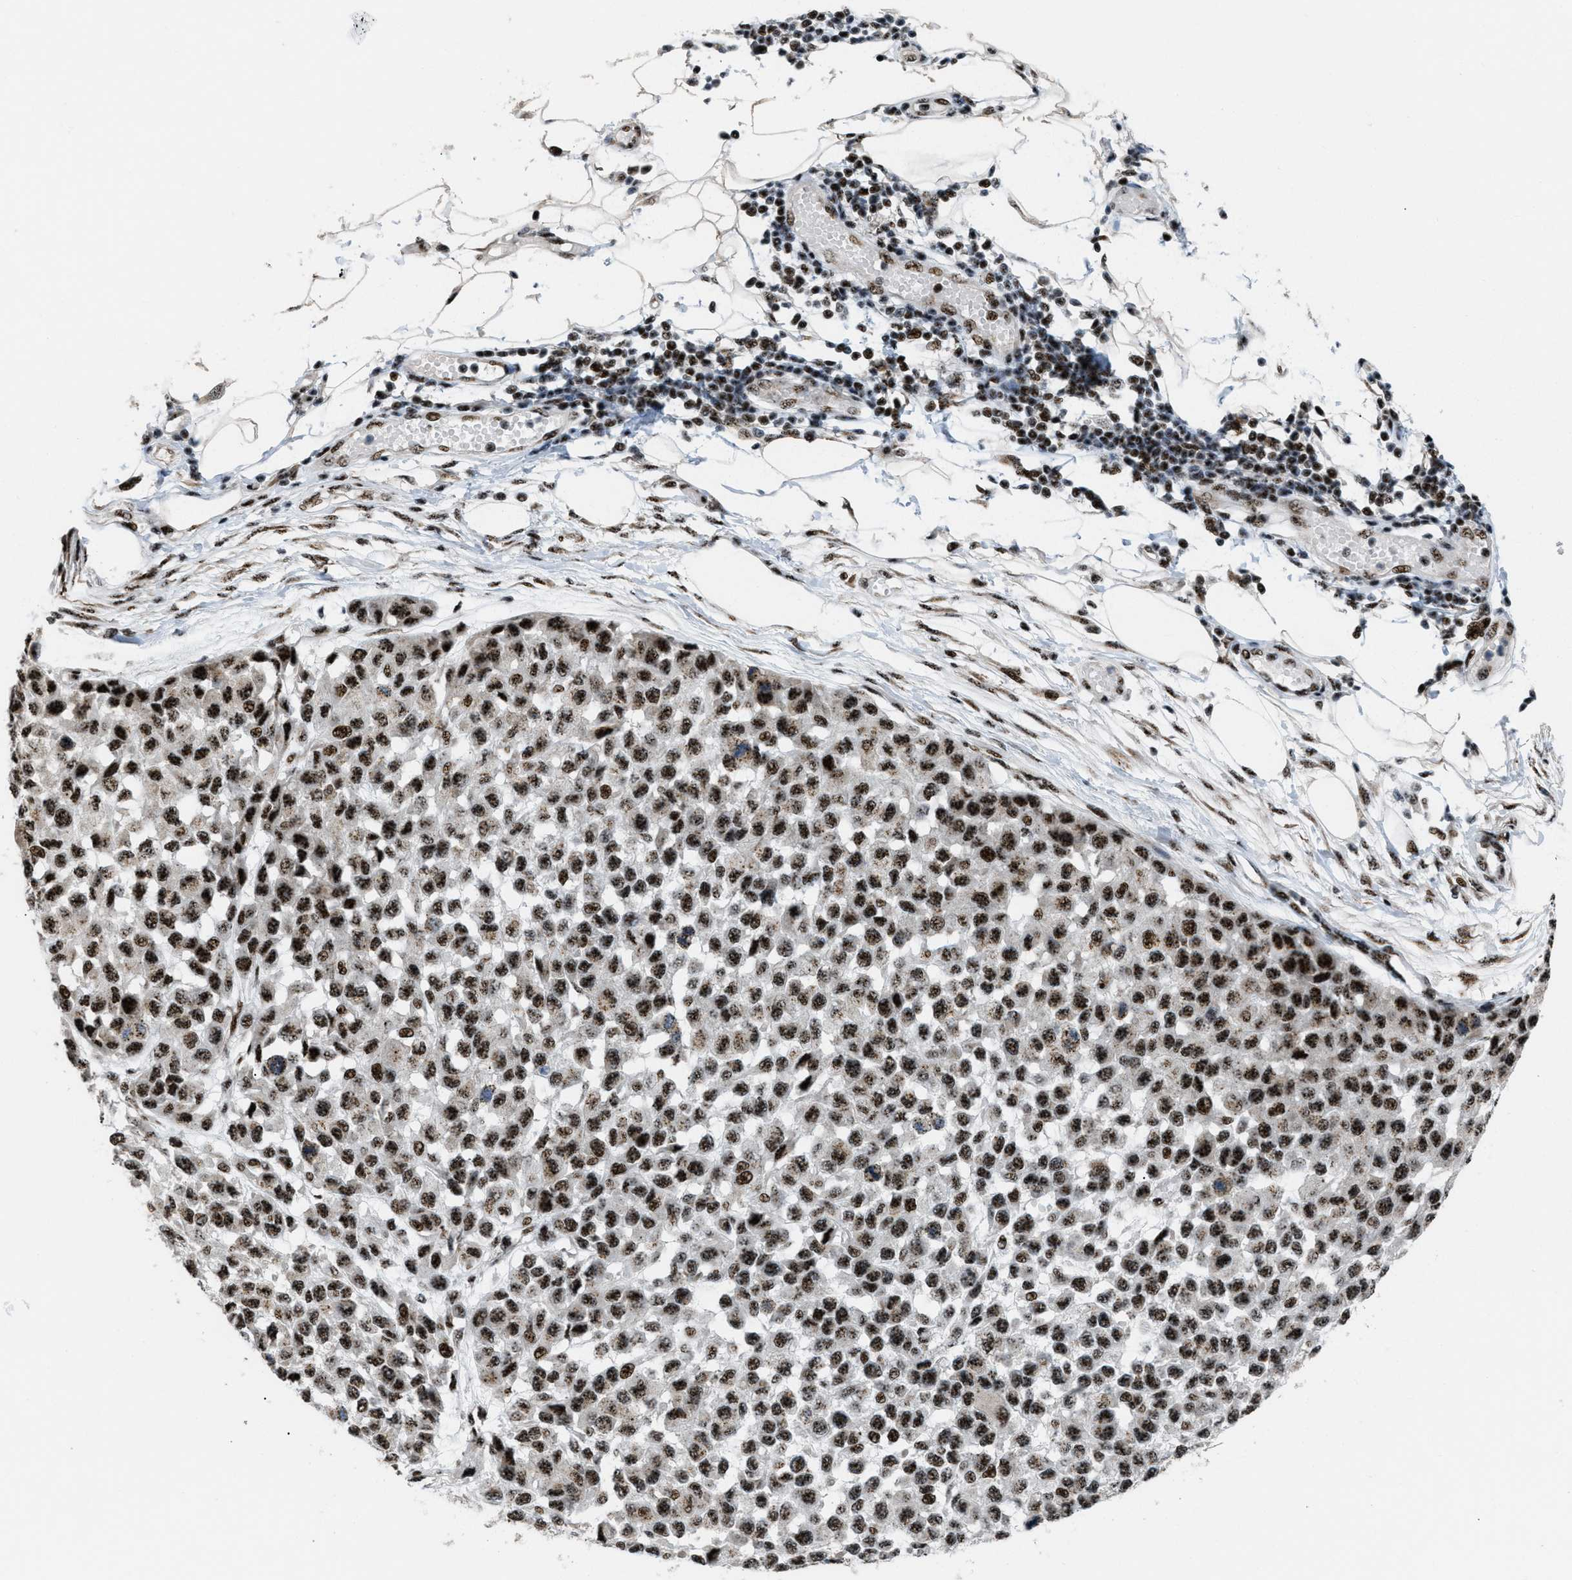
{"staining": {"intensity": "strong", "quantity": ">75%", "location": "nuclear"}, "tissue": "melanoma", "cell_type": "Tumor cells", "image_type": "cancer", "snomed": [{"axis": "morphology", "description": "Normal tissue, NOS"}, {"axis": "morphology", "description": "Malignant melanoma, NOS"}, {"axis": "topography", "description": "Skin"}], "caption": "Malignant melanoma was stained to show a protein in brown. There is high levels of strong nuclear positivity in about >75% of tumor cells.", "gene": "CDR2", "patient": {"sex": "male", "age": 62}}